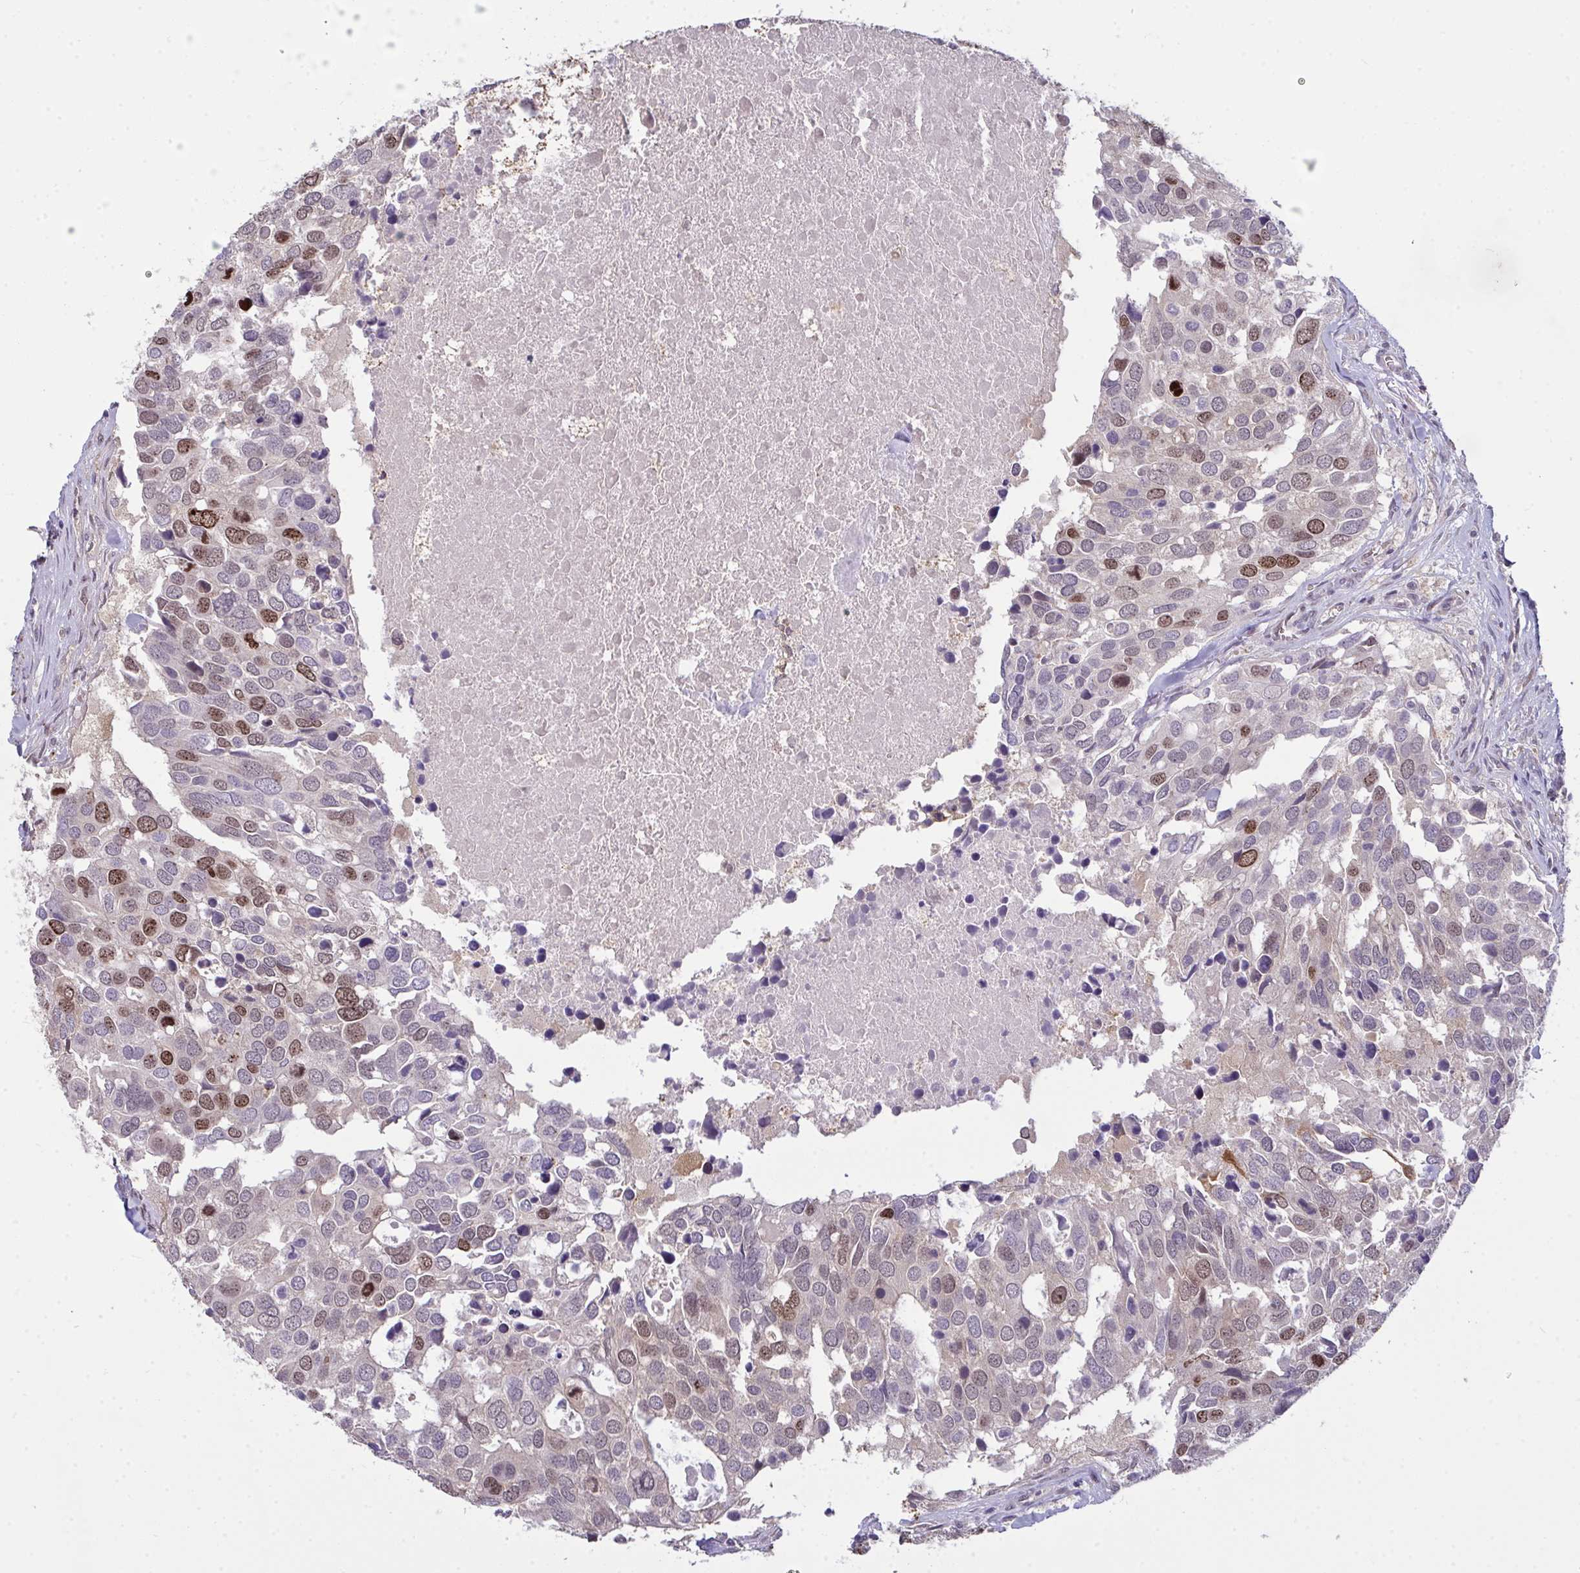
{"staining": {"intensity": "moderate", "quantity": "25%-75%", "location": "nuclear"}, "tissue": "breast cancer", "cell_type": "Tumor cells", "image_type": "cancer", "snomed": [{"axis": "morphology", "description": "Duct carcinoma"}, {"axis": "topography", "description": "Breast"}], "caption": "Tumor cells demonstrate medium levels of moderate nuclear expression in about 25%-75% of cells in breast cancer (infiltrating ductal carcinoma).", "gene": "SETD7", "patient": {"sex": "female", "age": 83}}